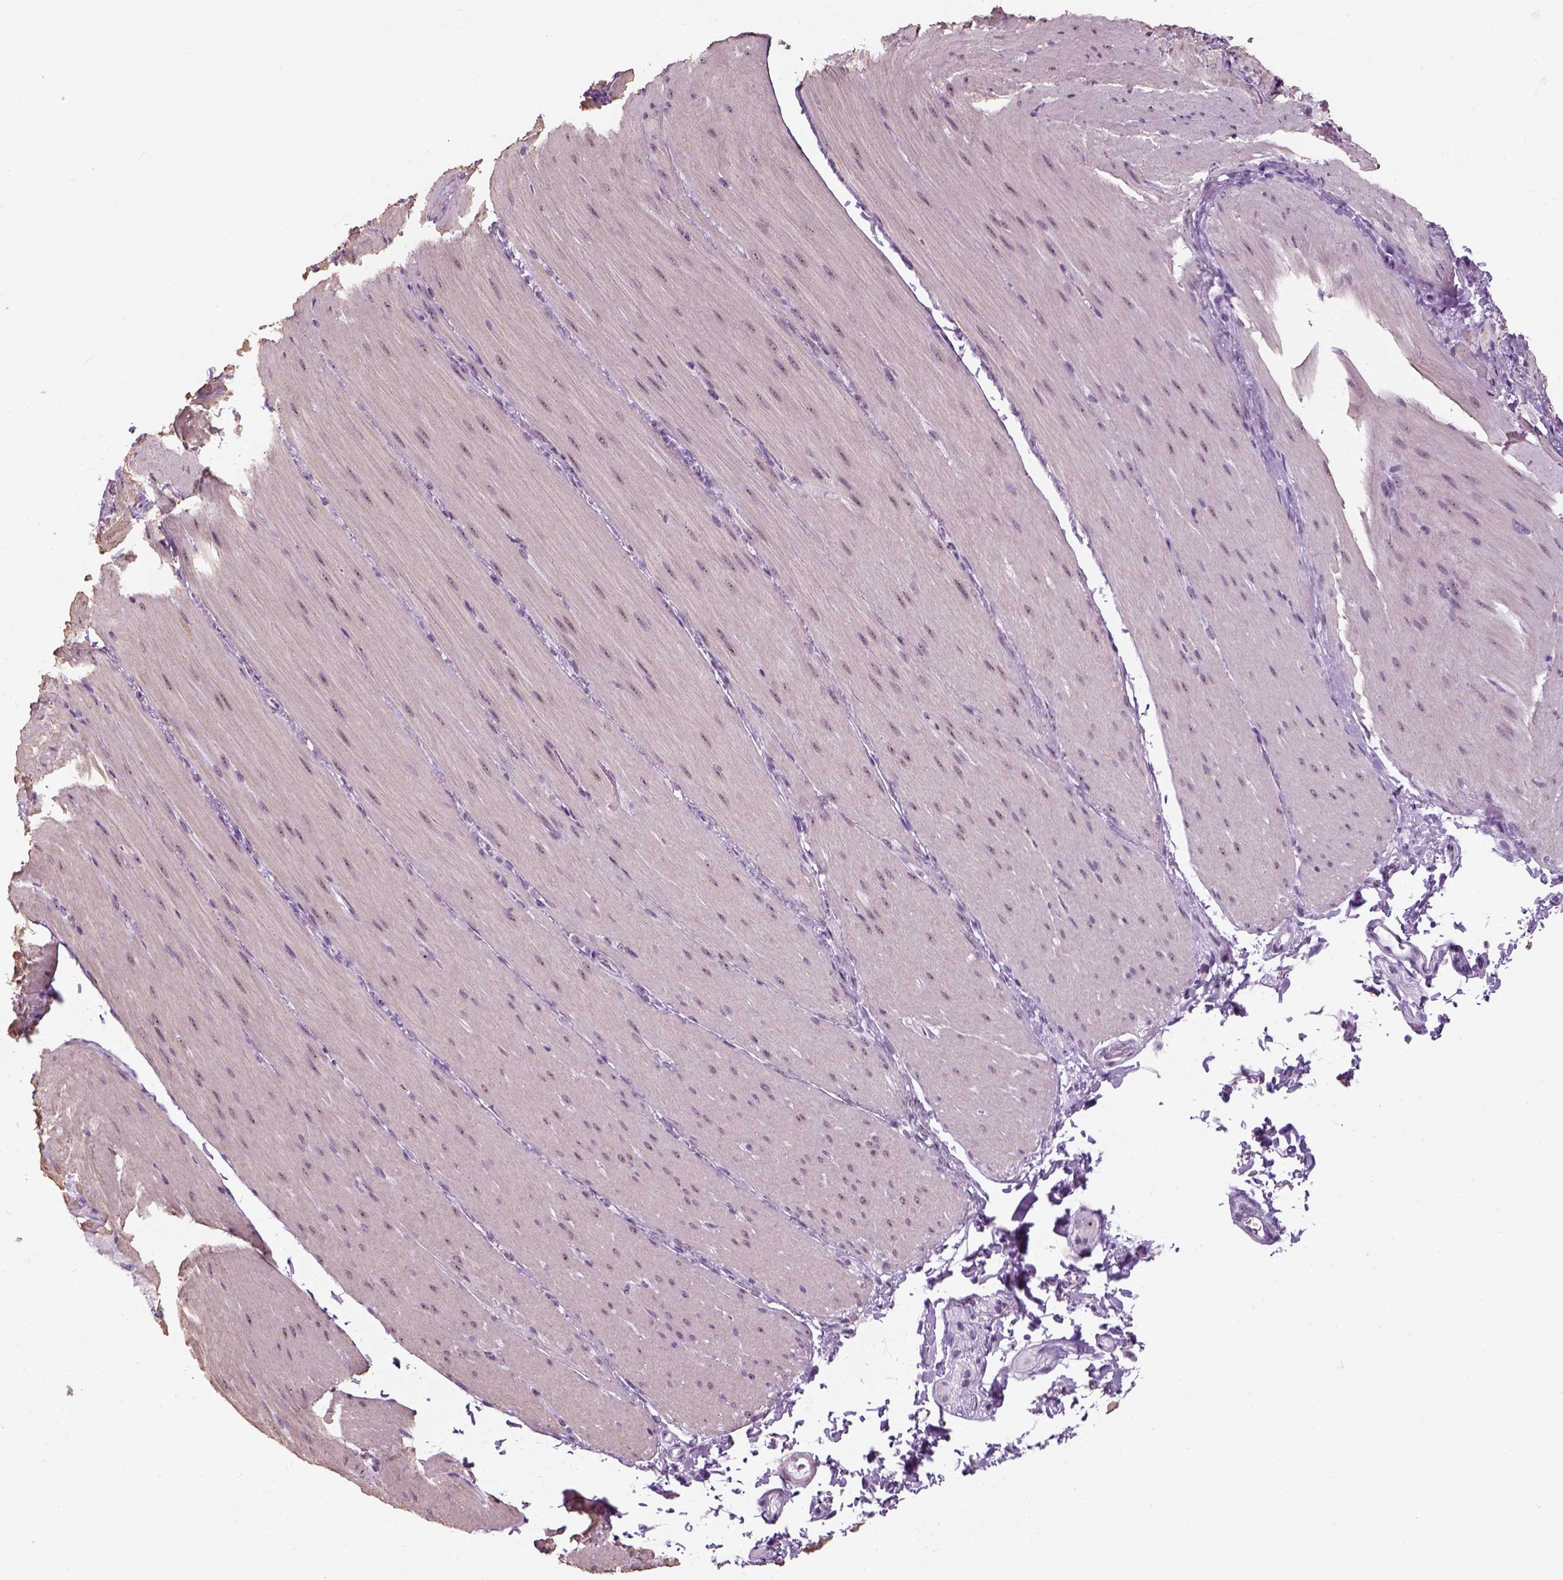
{"staining": {"intensity": "weak", "quantity": ">75%", "location": "nuclear"}, "tissue": "smooth muscle", "cell_type": "Smooth muscle cells", "image_type": "normal", "snomed": [{"axis": "morphology", "description": "Normal tissue, NOS"}, {"axis": "topography", "description": "Smooth muscle"}, {"axis": "topography", "description": "Colon"}], "caption": "Brown immunohistochemical staining in benign human smooth muscle shows weak nuclear staining in approximately >75% of smooth muscle cells.", "gene": "ZNF865", "patient": {"sex": "male", "age": 73}}